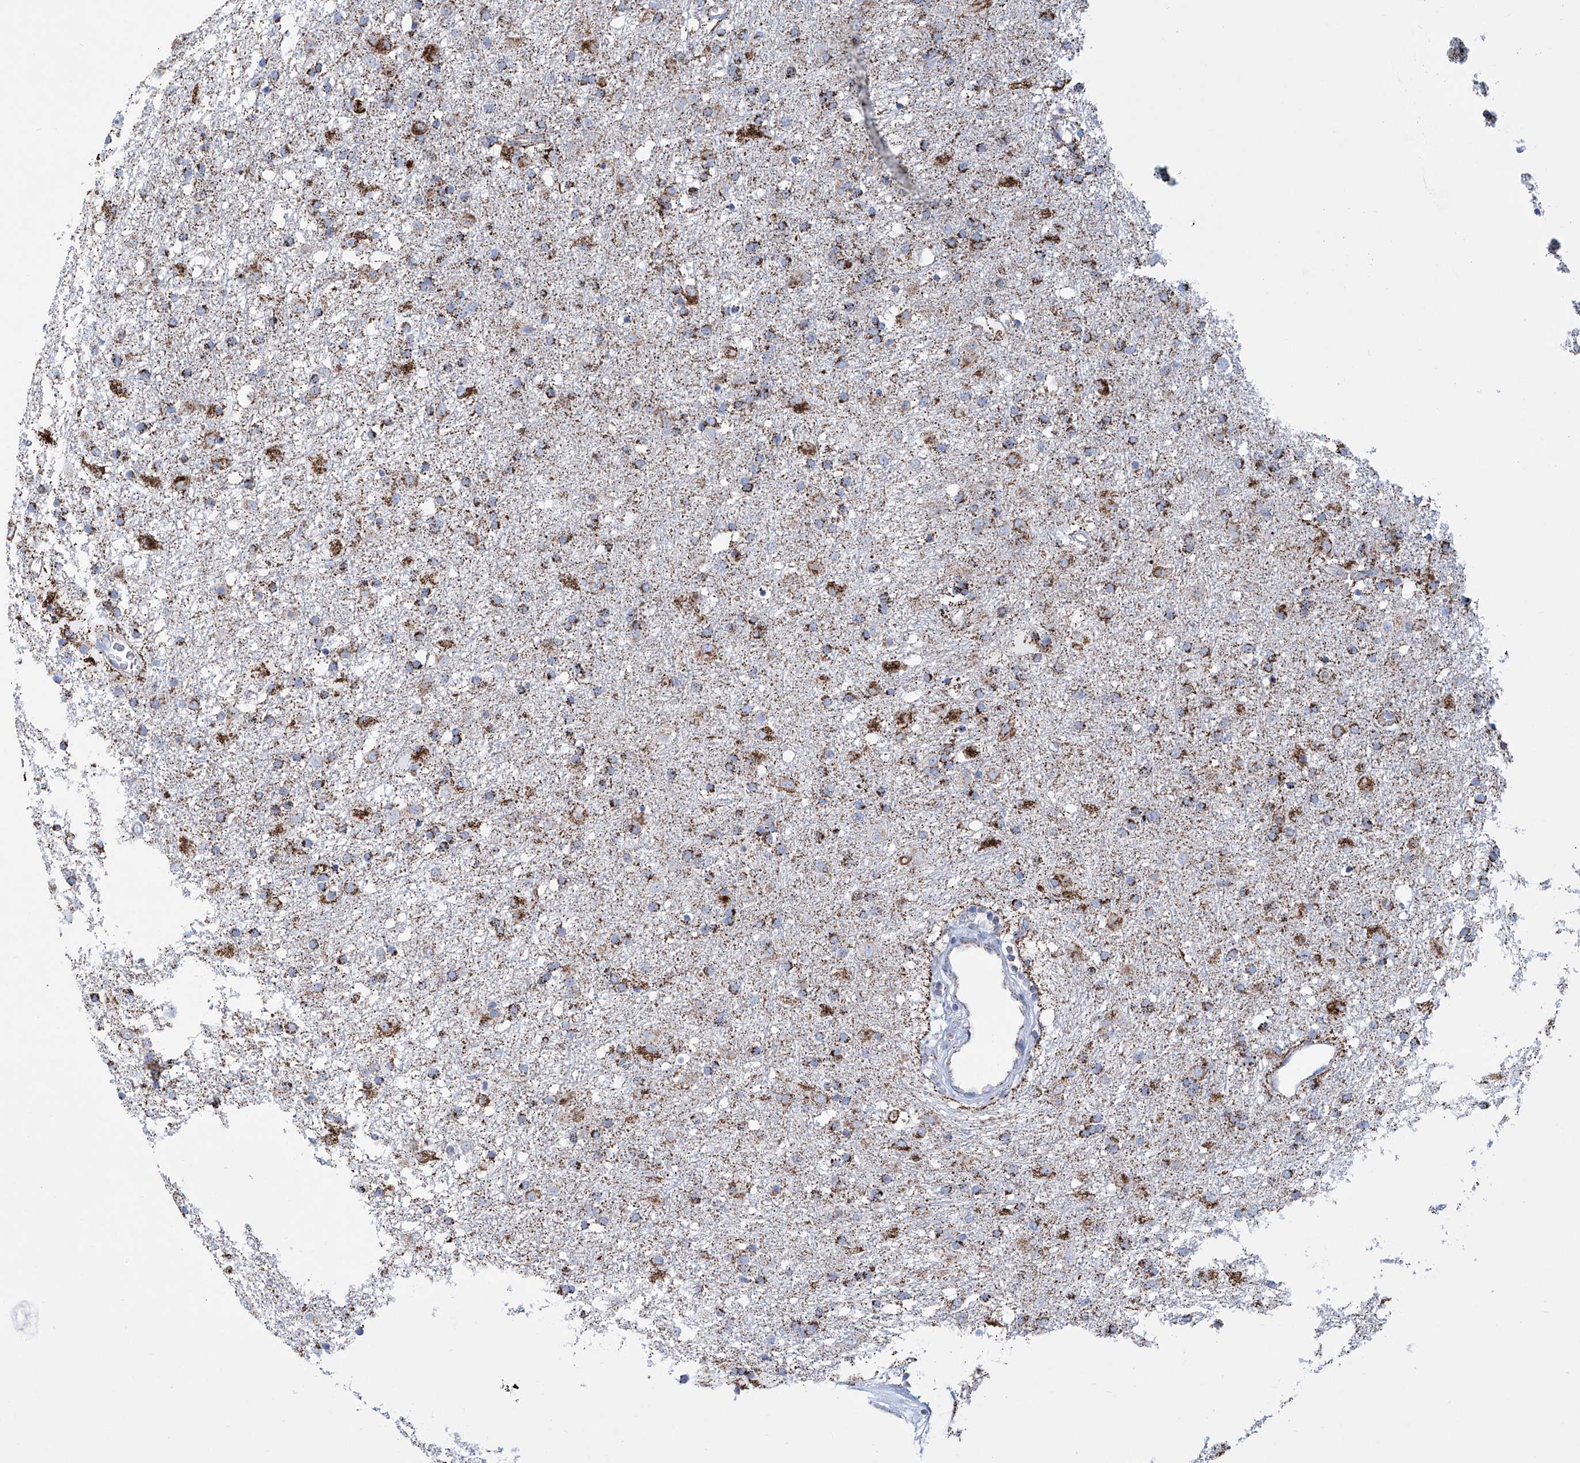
{"staining": {"intensity": "strong", "quantity": ">75%", "location": "cytoplasmic/membranous"}, "tissue": "glioma", "cell_type": "Tumor cells", "image_type": "cancer", "snomed": [{"axis": "morphology", "description": "Glioma, malignant, Low grade"}, {"axis": "topography", "description": "Brain"}], "caption": "Glioma was stained to show a protein in brown. There is high levels of strong cytoplasmic/membranous expression in about >75% of tumor cells. The protein of interest is shown in brown color, while the nuclei are stained blue.", "gene": "ALDH6A1", "patient": {"sex": "male", "age": 65}}